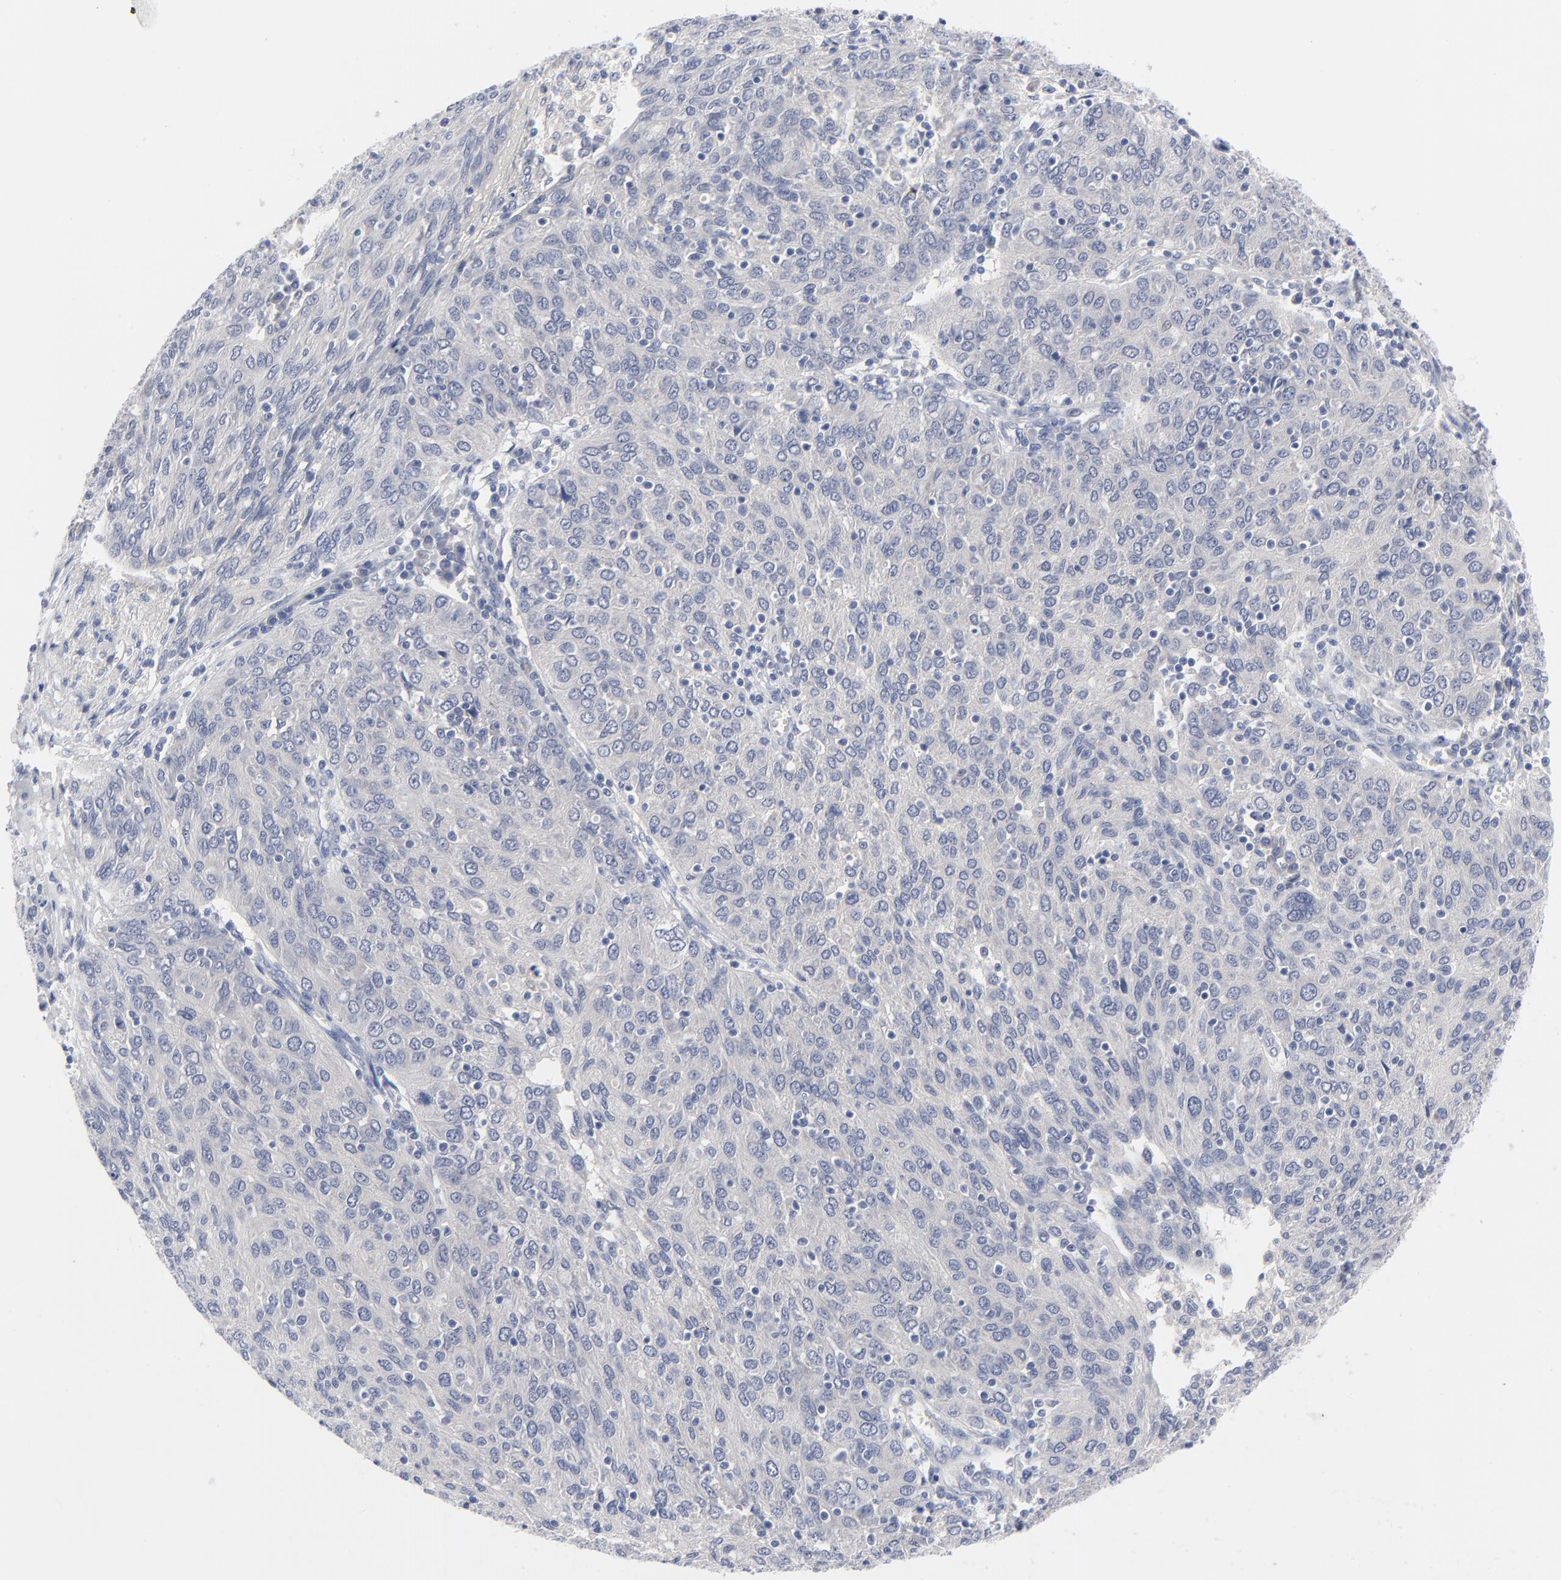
{"staining": {"intensity": "negative", "quantity": "none", "location": "none"}, "tissue": "ovarian cancer", "cell_type": "Tumor cells", "image_type": "cancer", "snomed": [{"axis": "morphology", "description": "Carcinoma, endometroid"}, {"axis": "topography", "description": "Ovary"}], "caption": "Immunohistochemical staining of human ovarian endometroid carcinoma displays no significant expression in tumor cells. (DAB immunohistochemistry (IHC), high magnification).", "gene": "CLEC4G", "patient": {"sex": "female", "age": 50}}